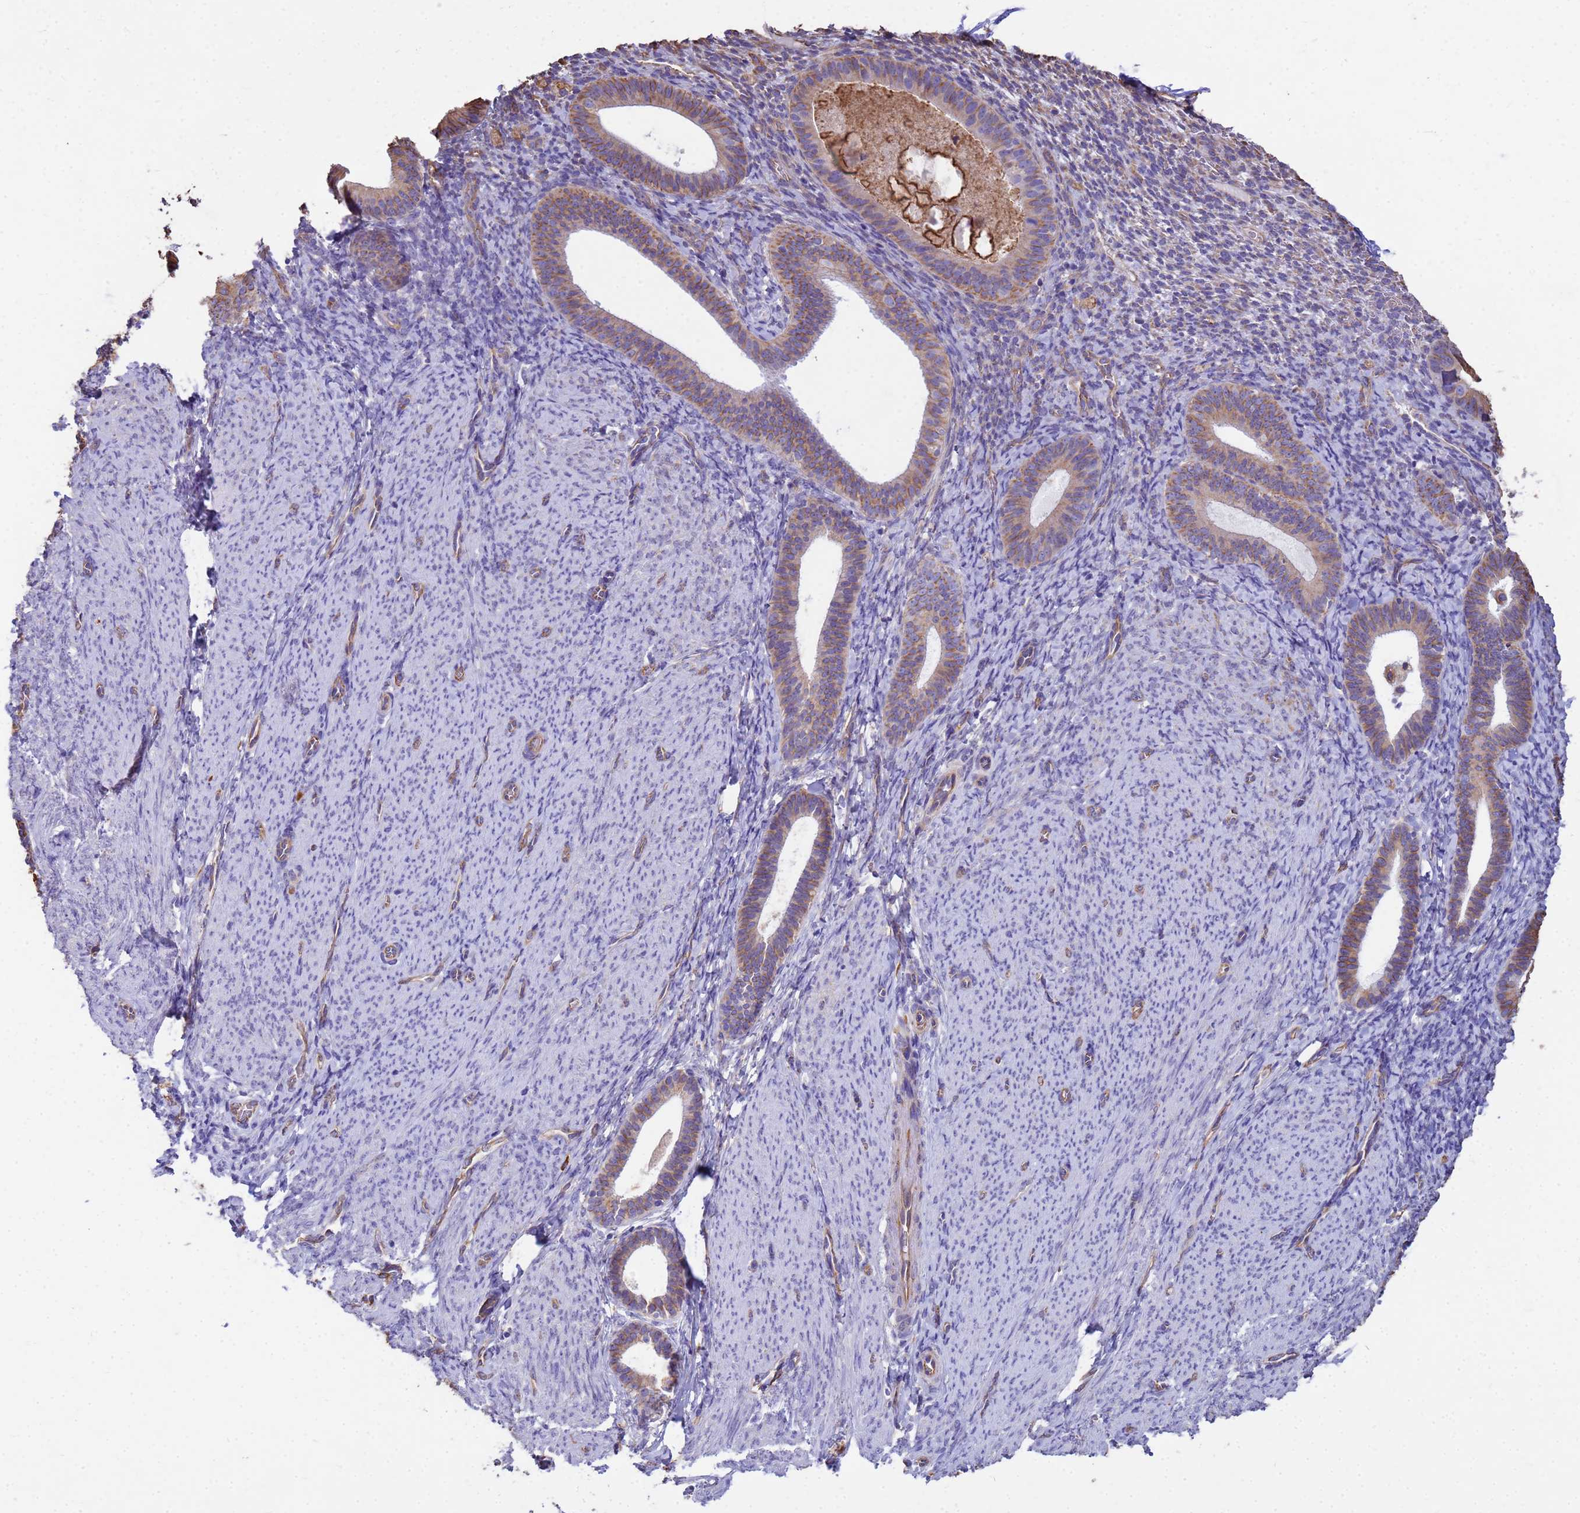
{"staining": {"intensity": "negative", "quantity": "none", "location": "none"}, "tissue": "endometrium", "cell_type": "Cells in endometrial stroma", "image_type": "normal", "snomed": [{"axis": "morphology", "description": "Normal tissue, NOS"}, {"axis": "topography", "description": "Endometrium"}], "caption": "This micrograph is of unremarkable endometrium stained with immunohistochemistry to label a protein in brown with the nuclei are counter-stained blue. There is no expression in cells in endometrial stroma.", "gene": "TCEAL3", "patient": {"sex": "female", "age": 65}}